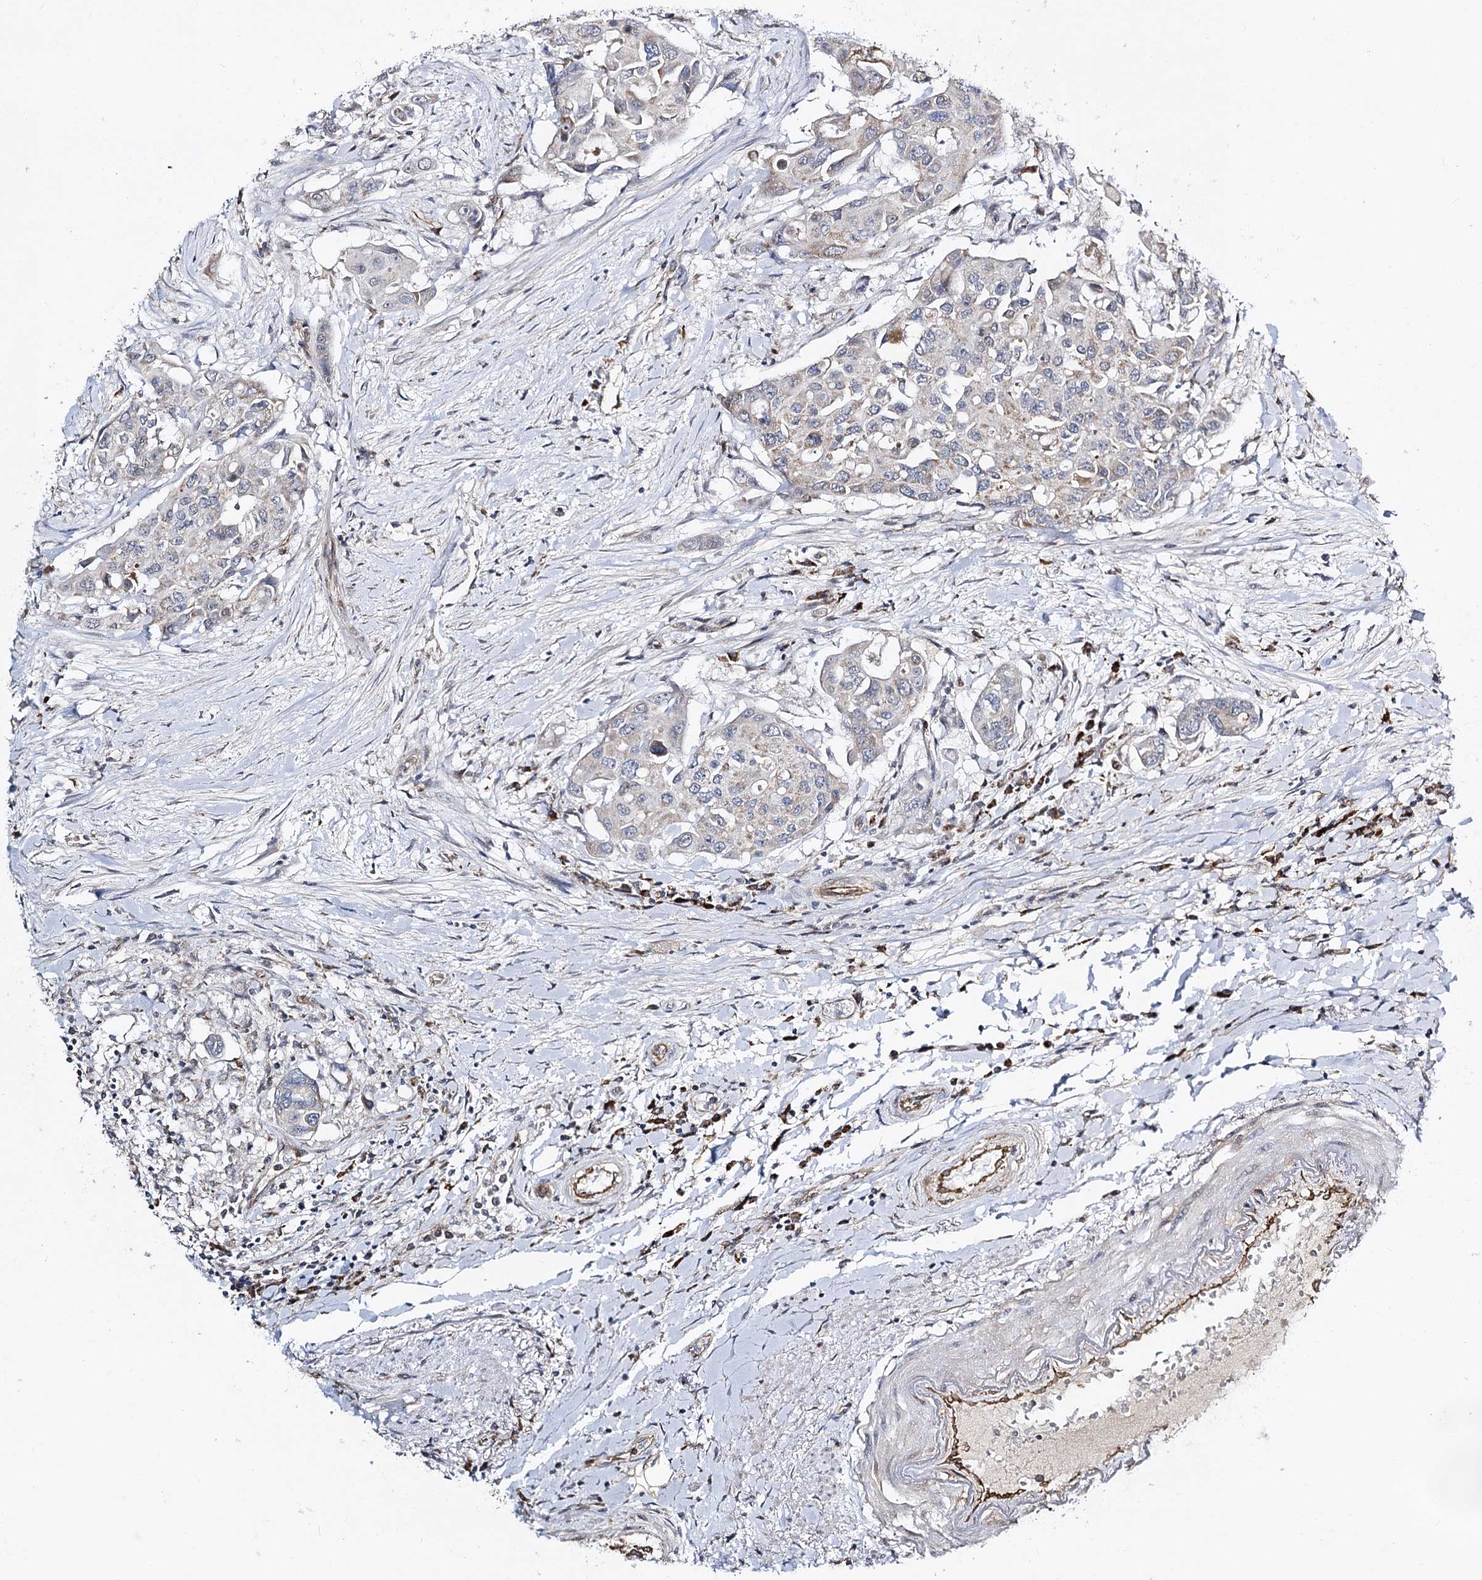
{"staining": {"intensity": "weak", "quantity": "<25%", "location": "cytoplasmic/membranous"}, "tissue": "colorectal cancer", "cell_type": "Tumor cells", "image_type": "cancer", "snomed": [{"axis": "morphology", "description": "Adenocarcinoma, NOS"}, {"axis": "topography", "description": "Colon"}], "caption": "Histopathology image shows no significant protein staining in tumor cells of colorectal adenocarcinoma.", "gene": "CBR4", "patient": {"sex": "male", "age": 77}}